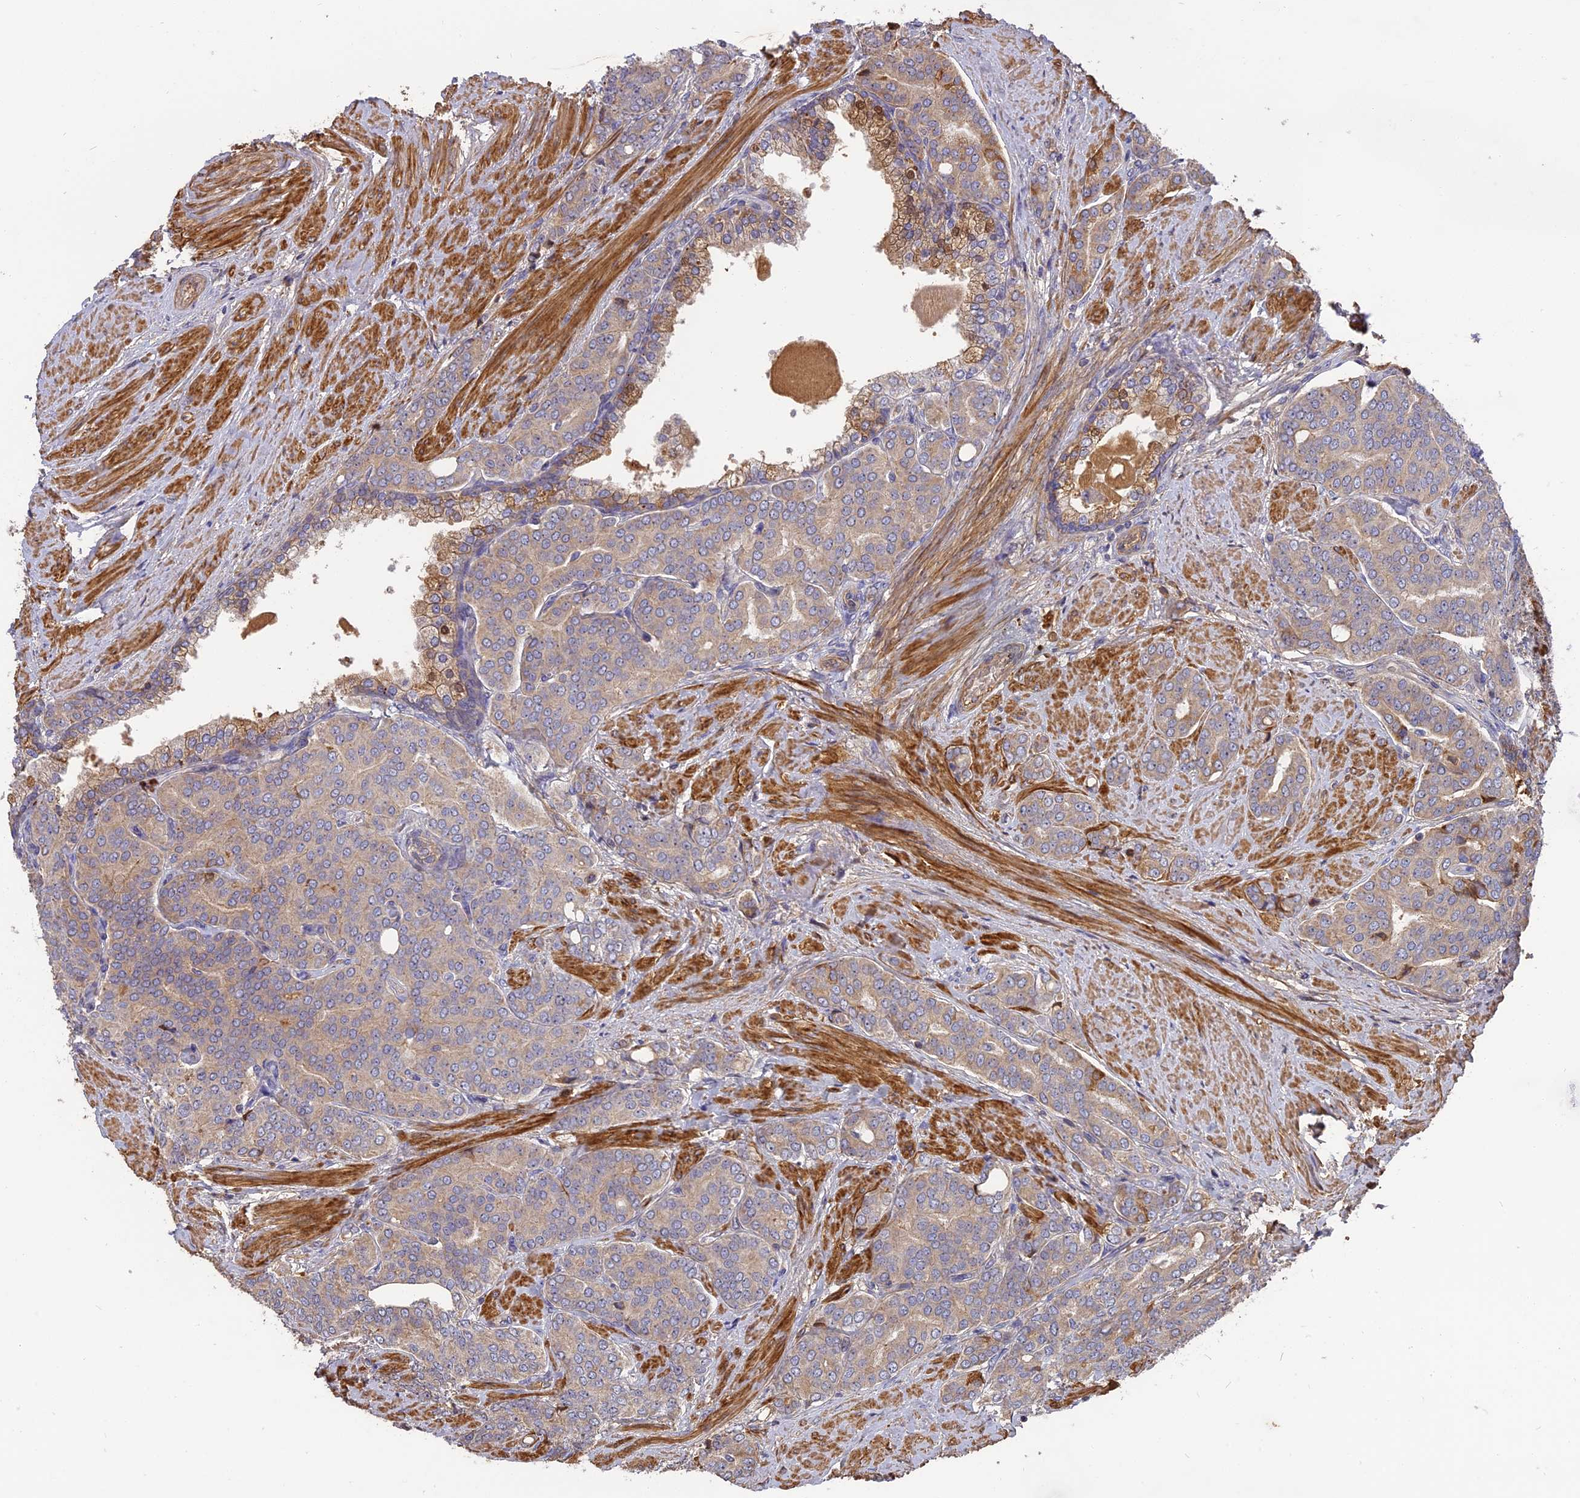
{"staining": {"intensity": "moderate", "quantity": "25%-75%", "location": "cytoplasmic/membranous"}, "tissue": "prostate cancer", "cell_type": "Tumor cells", "image_type": "cancer", "snomed": [{"axis": "morphology", "description": "Adenocarcinoma, High grade"}, {"axis": "topography", "description": "Prostate"}], "caption": "Immunohistochemical staining of prostate cancer (adenocarcinoma (high-grade)) reveals medium levels of moderate cytoplasmic/membranous protein expression in approximately 25%-75% of tumor cells.", "gene": "ERMAP", "patient": {"sex": "male", "age": 67}}